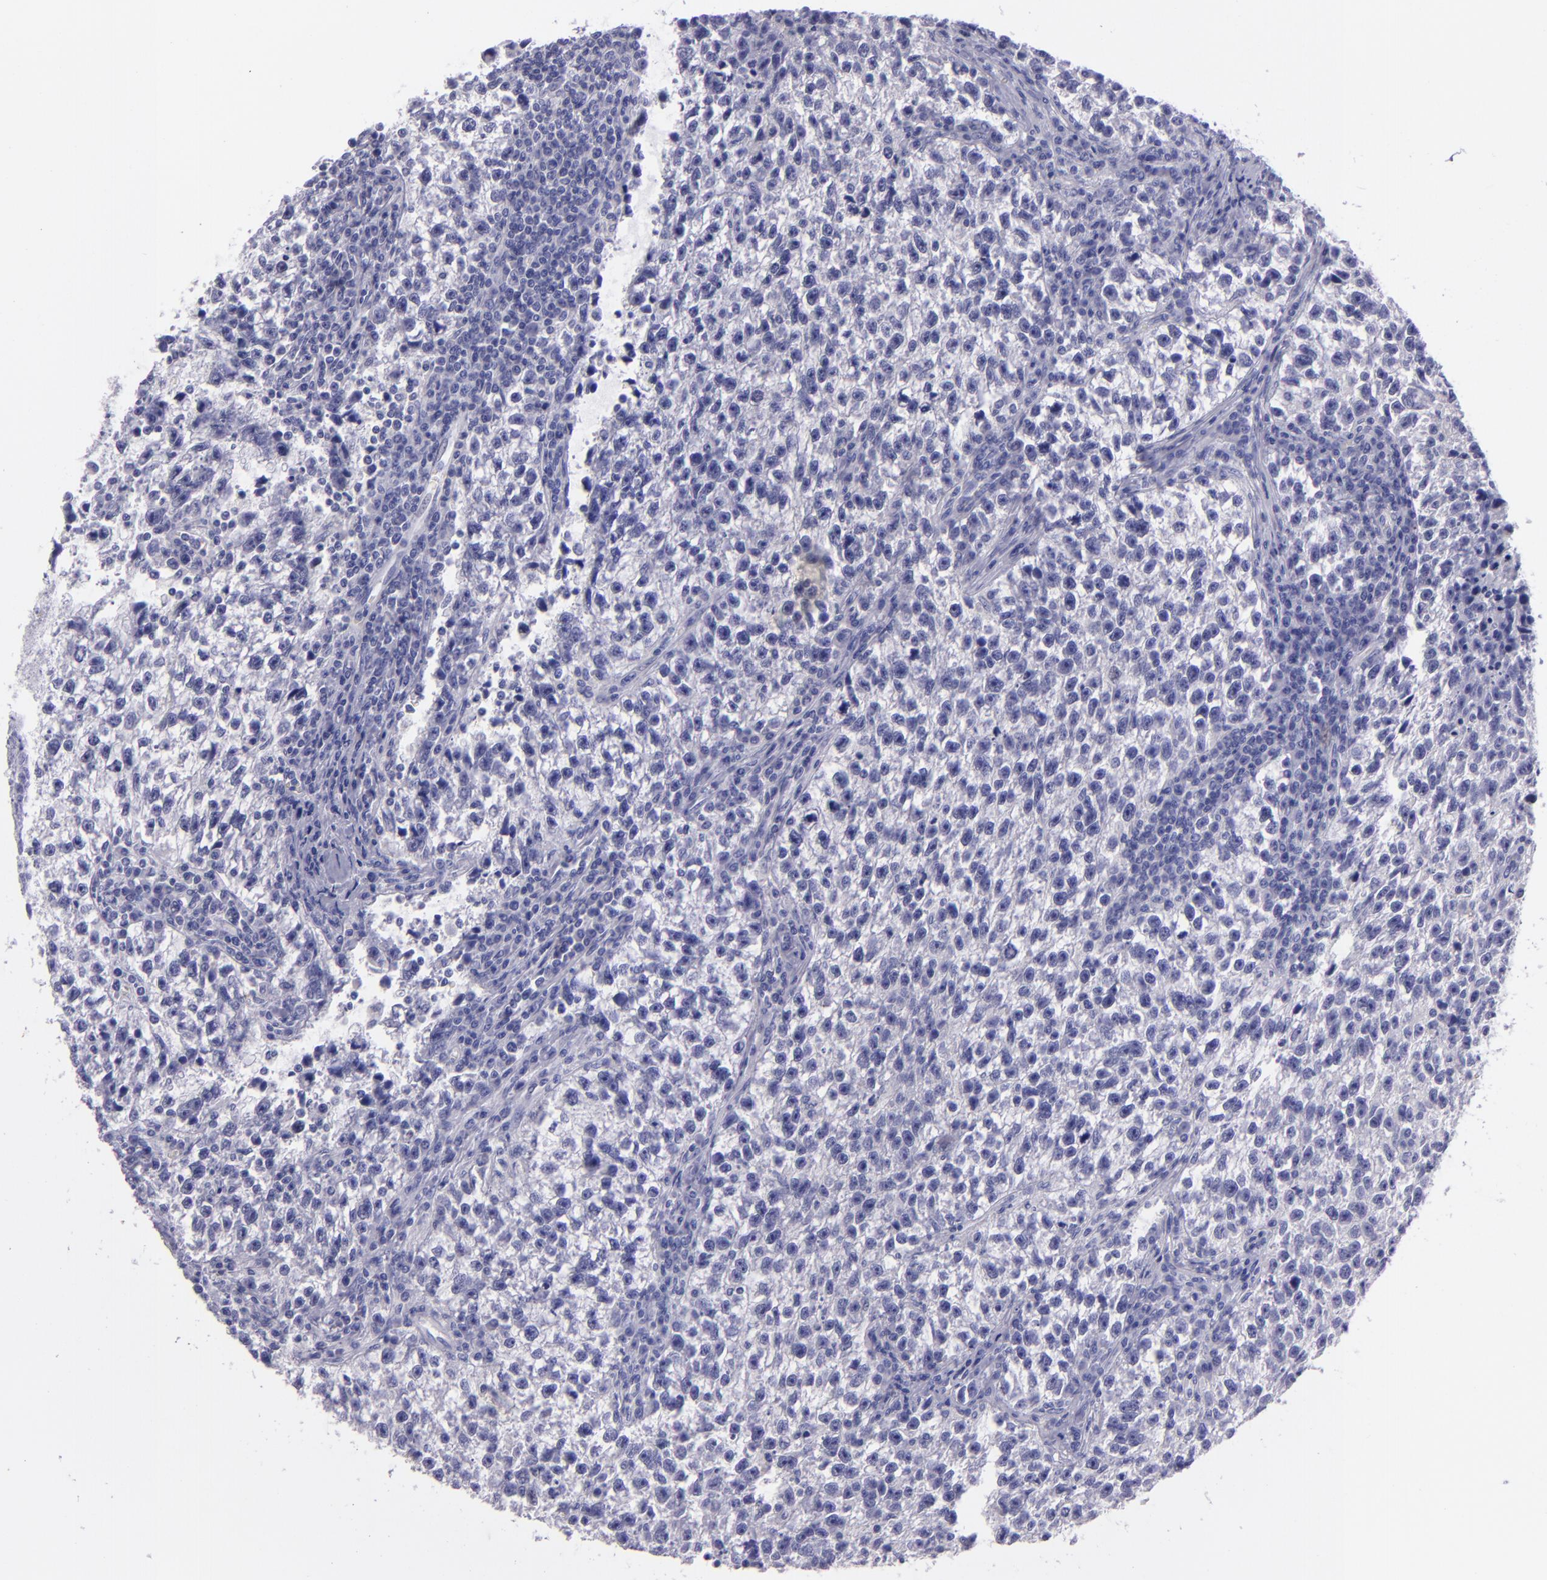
{"staining": {"intensity": "negative", "quantity": "none", "location": "none"}, "tissue": "testis cancer", "cell_type": "Tumor cells", "image_type": "cancer", "snomed": [{"axis": "morphology", "description": "Seminoma, NOS"}, {"axis": "topography", "description": "Testis"}], "caption": "Tumor cells are negative for brown protein staining in testis cancer.", "gene": "TNNT3", "patient": {"sex": "male", "age": 38}}